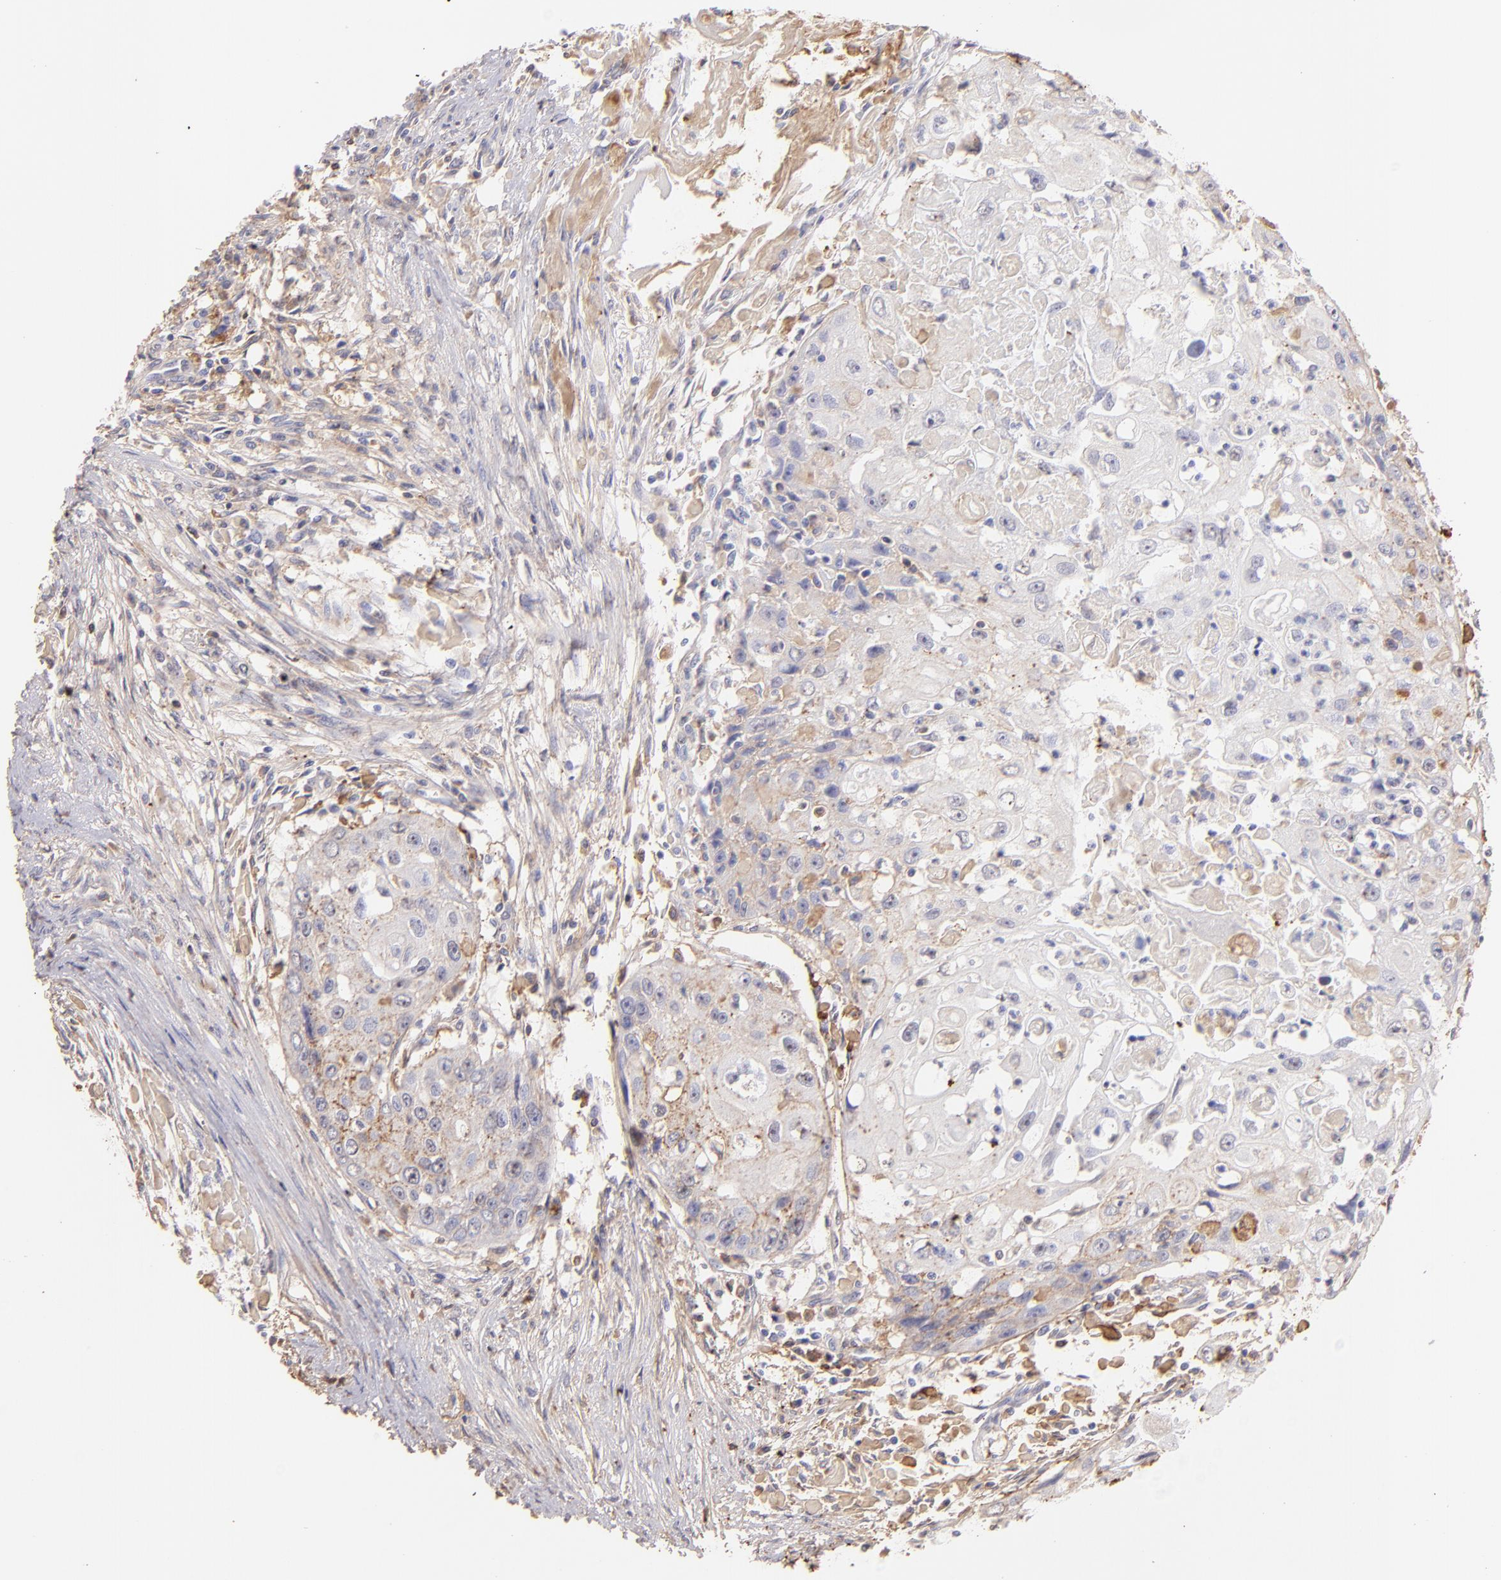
{"staining": {"intensity": "weak", "quantity": "25%-75%", "location": "cytoplasmic/membranous"}, "tissue": "head and neck cancer", "cell_type": "Tumor cells", "image_type": "cancer", "snomed": [{"axis": "morphology", "description": "Squamous cell carcinoma, NOS"}, {"axis": "topography", "description": "Head-Neck"}], "caption": "Weak cytoplasmic/membranous expression is seen in approximately 25%-75% of tumor cells in head and neck cancer.", "gene": "FGB", "patient": {"sex": "male", "age": 64}}